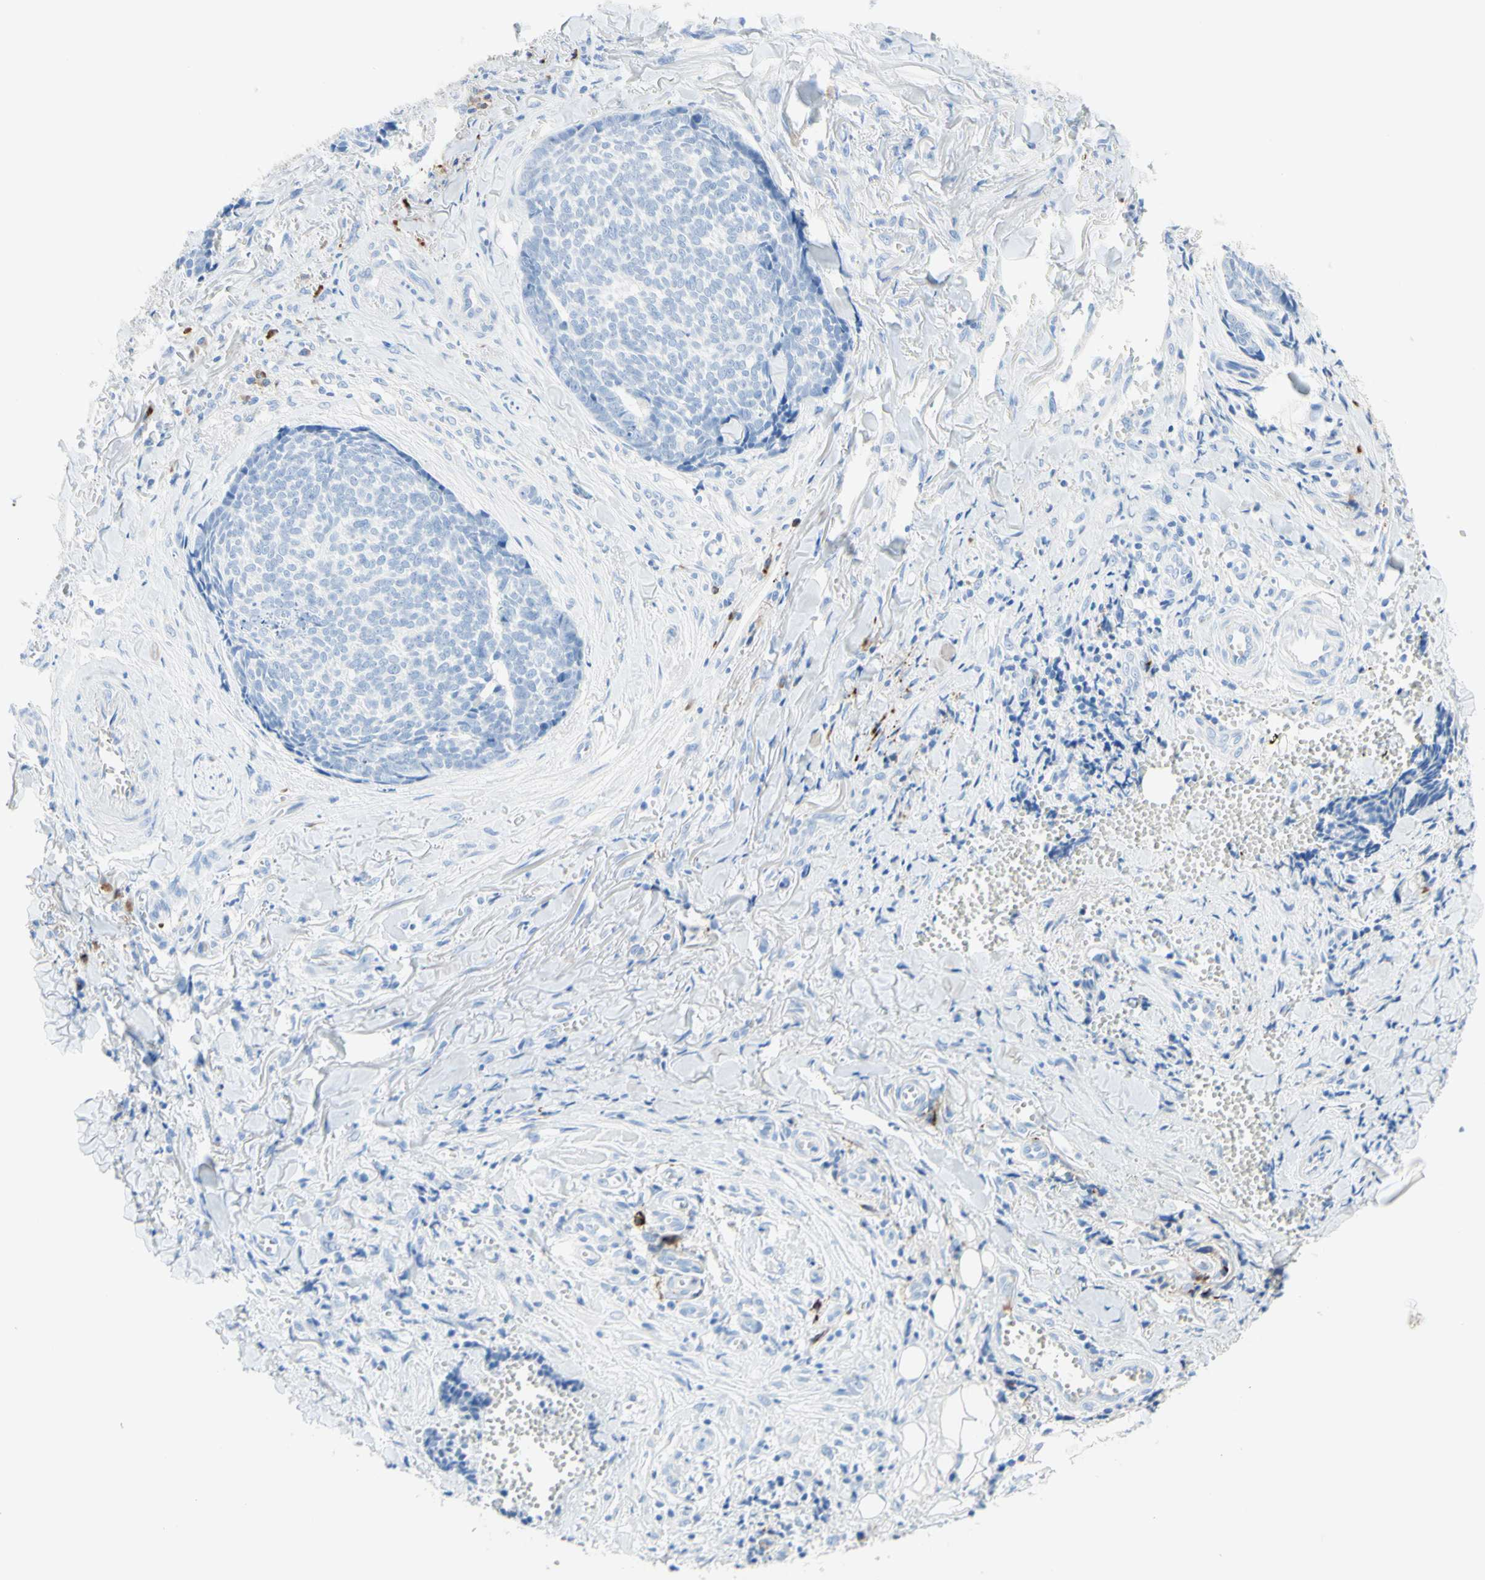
{"staining": {"intensity": "negative", "quantity": "none", "location": "none"}, "tissue": "skin cancer", "cell_type": "Tumor cells", "image_type": "cancer", "snomed": [{"axis": "morphology", "description": "Basal cell carcinoma"}, {"axis": "topography", "description": "Skin"}], "caption": "Immunohistochemistry image of neoplastic tissue: basal cell carcinoma (skin) stained with DAB shows no significant protein expression in tumor cells. (Brightfield microscopy of DAB immunohistochemistry (IHC) at high magnification).", "gene": "IL6ST", "patient": {"sex": "male", "age": 84}}